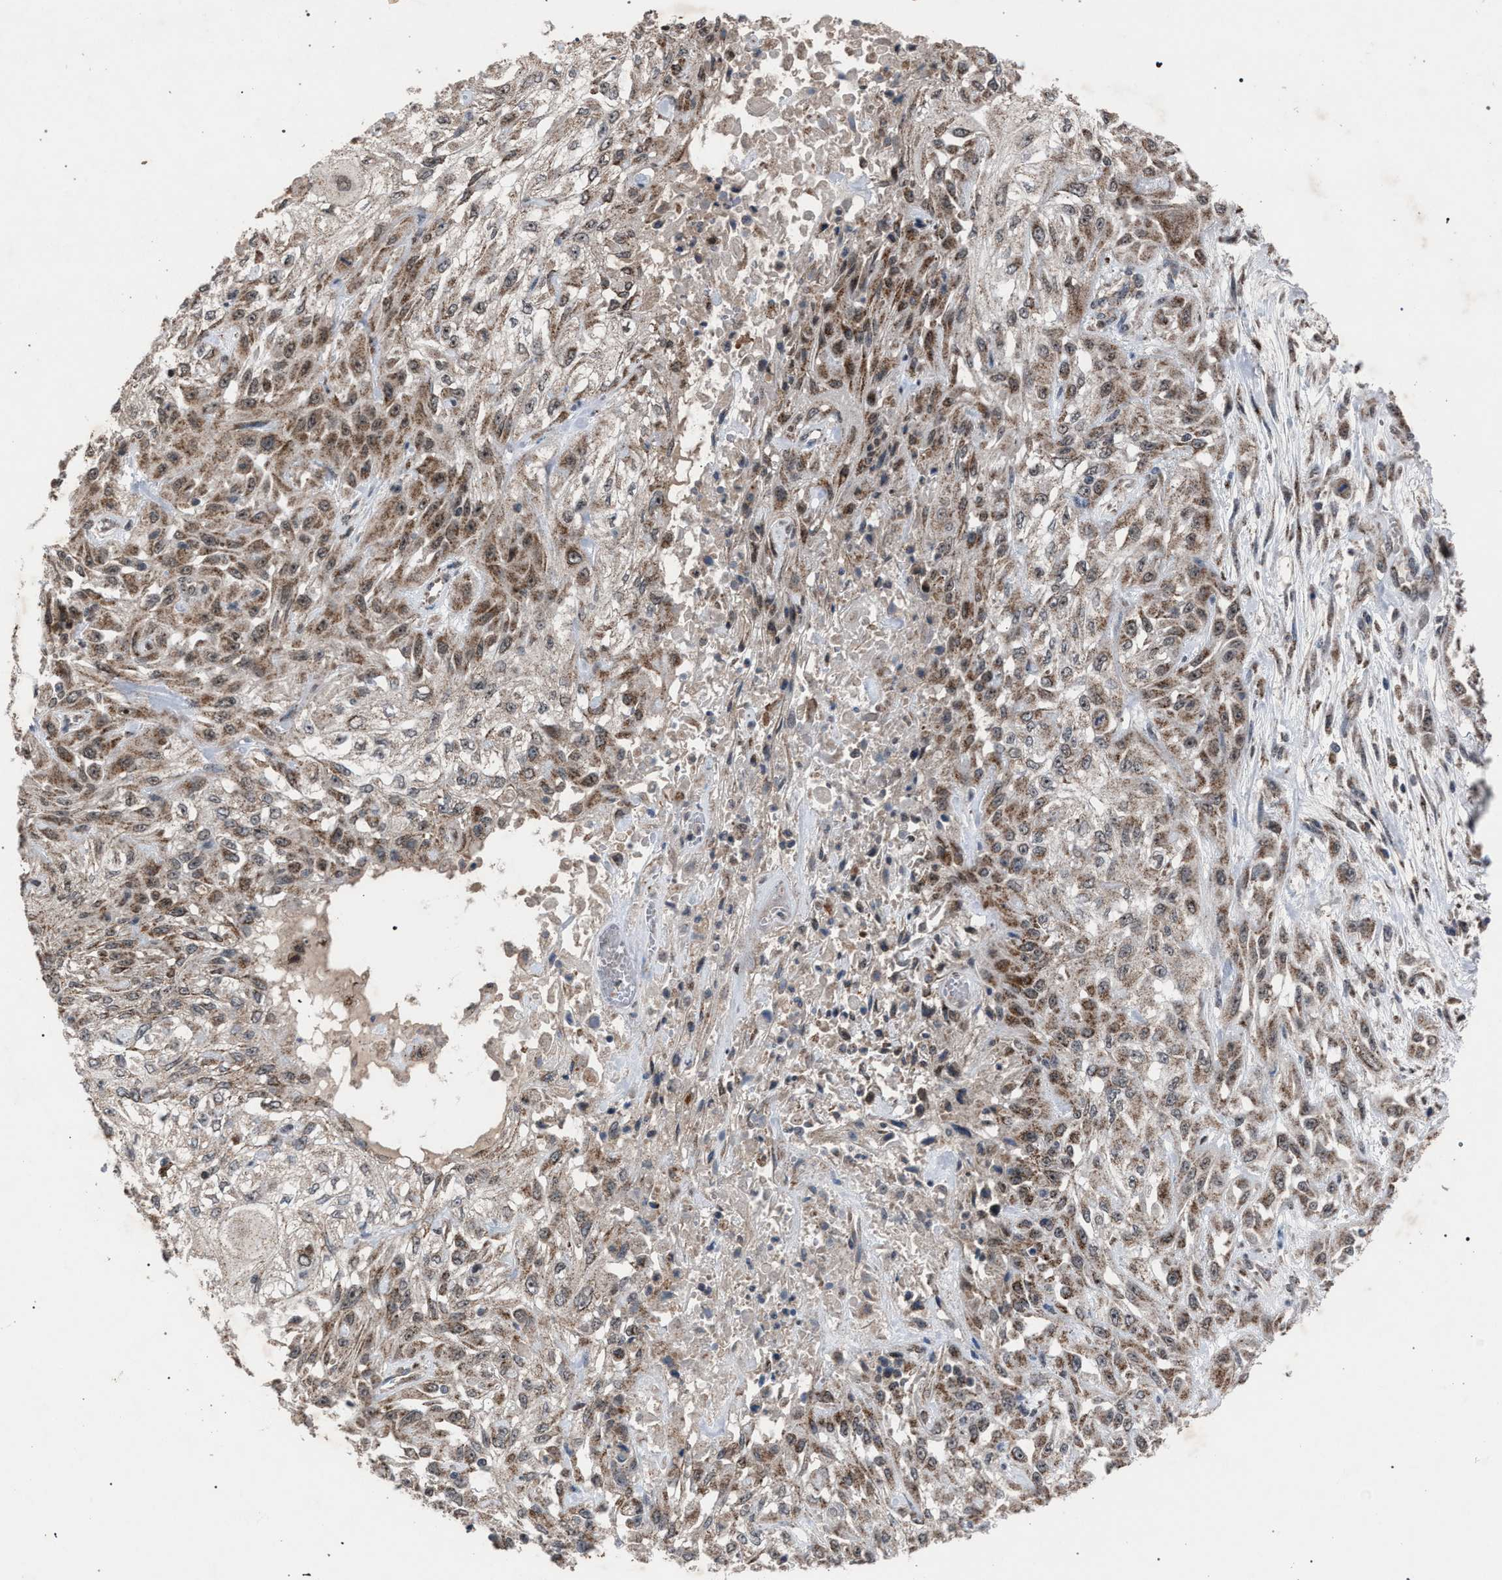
{"staining": {"intensity": "moderate", "quantity": ">75%", "location": "cytoplasmic/membranous,nuclear"}, "tissue": "skin cancer", "cell_type": "Tumor cells", "image_type": "cancer", "snomed": [{"axis": "morphology", "description": "Squamous cell carcinoma, NOS"}, {"axis": "morphology", "description": "Squamous cell carcinoma, metastatic, NOS"}, {"axis": "topography", "description": "Skin"}, {"axis": "topography", "description": "Lymph node"}], "caption": "Human skin squamous cell carcinoma stained for a protein (brown) displays moderate cytoplasmic/membranous and nuclear positive expression in about >75% of tumor cells.", "gene": "HSD17B4", "patient": {"sex": "male", "age": 75}}